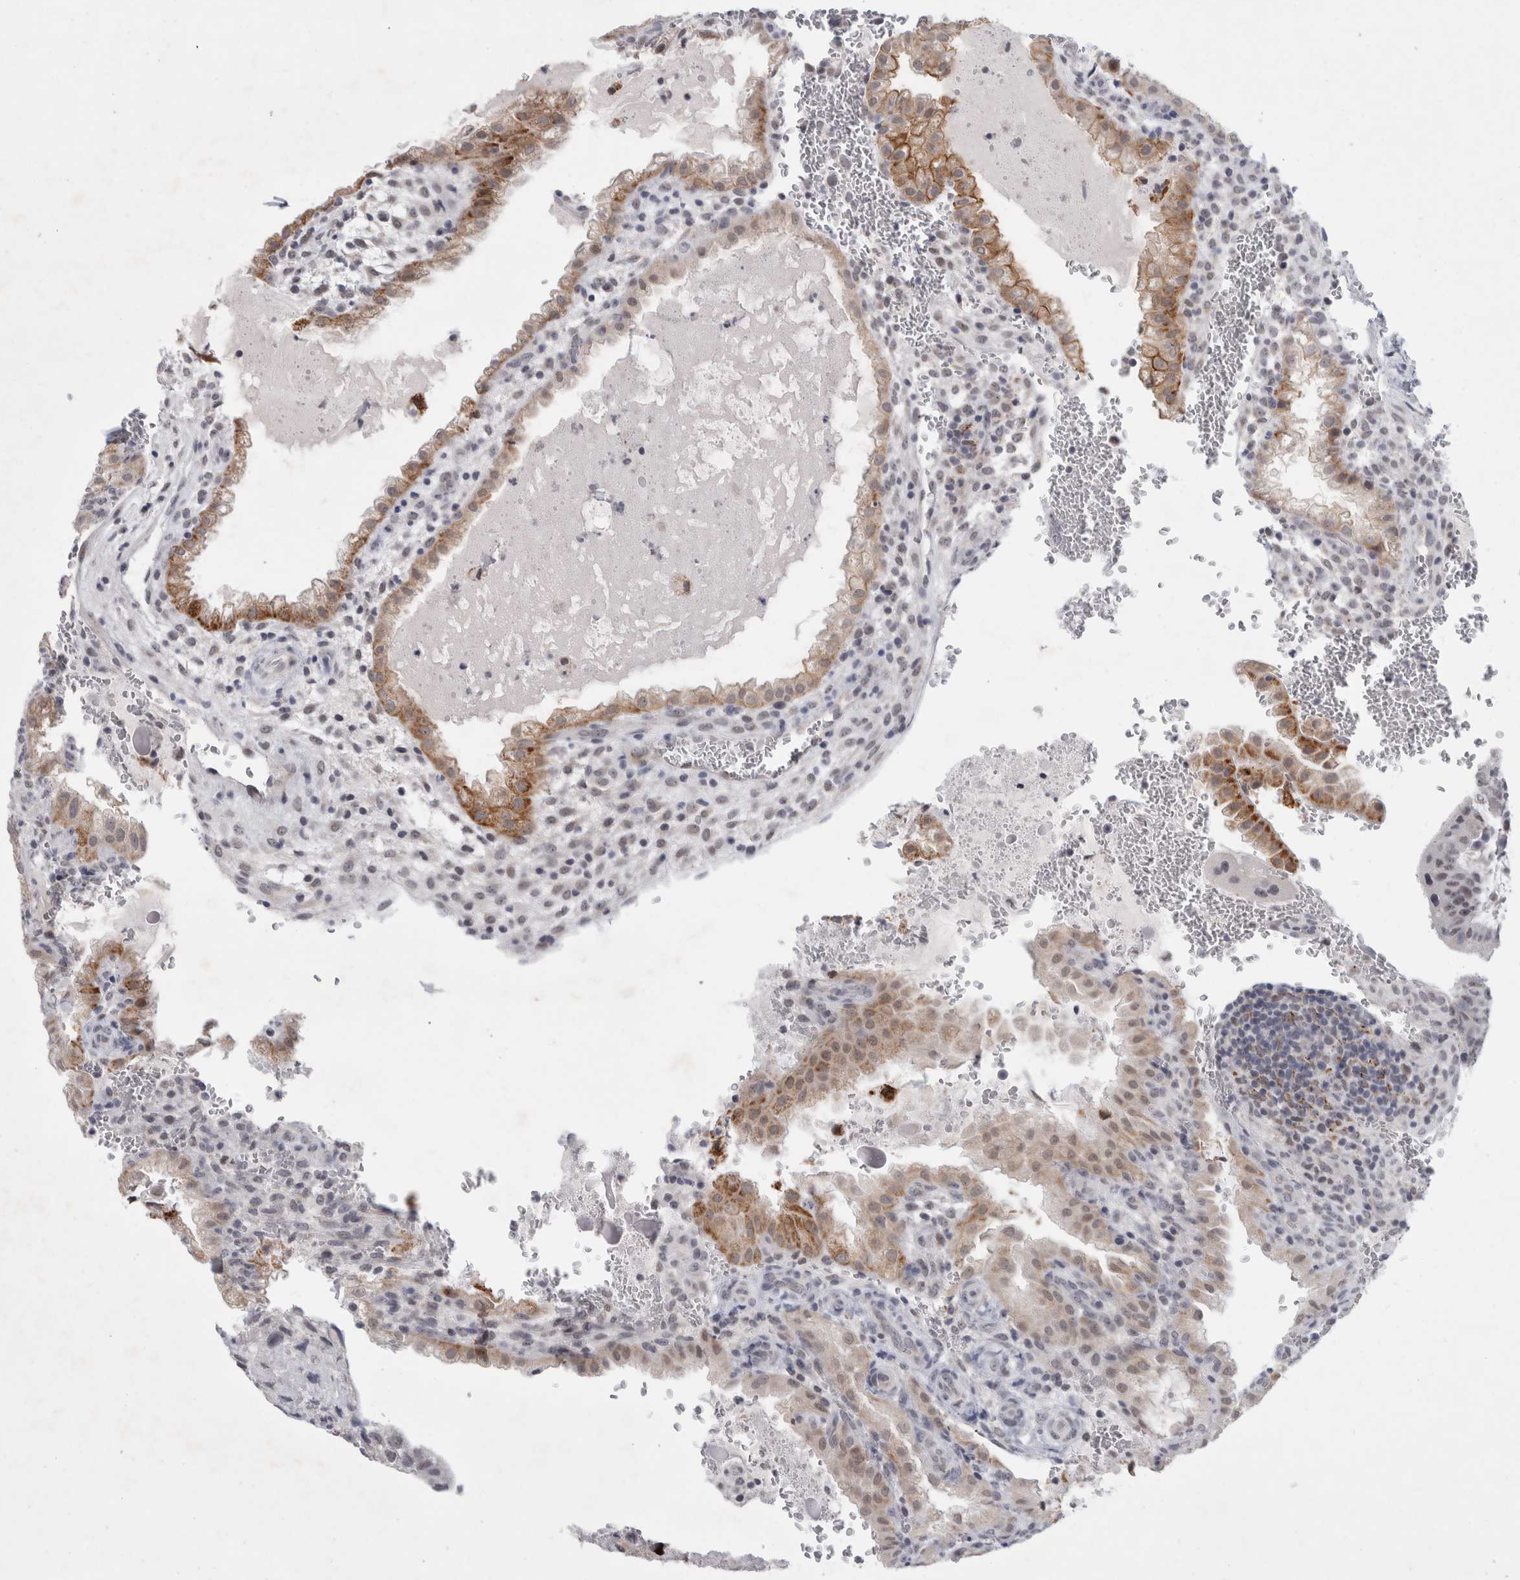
{"staining": {"intensity": "weak", "quantity": "<25%", "location": "cytoplasmic/membranous"}, "tissue": "placenta", "cell_type": "Decidual cells", "image_type": "normal", "snomed": [{"axis": "morphology", "description": "Normal tissue, NOS"}, {"axis": "topography", "description": "Placenta"}], "caption": "Immunohistochemistry photomicrograph of normal placenta stained for a protein (brown), which displays no staining in decidual cells.", "gene": "NIPA1", "patient": {"sex": "female", "age": 35}}